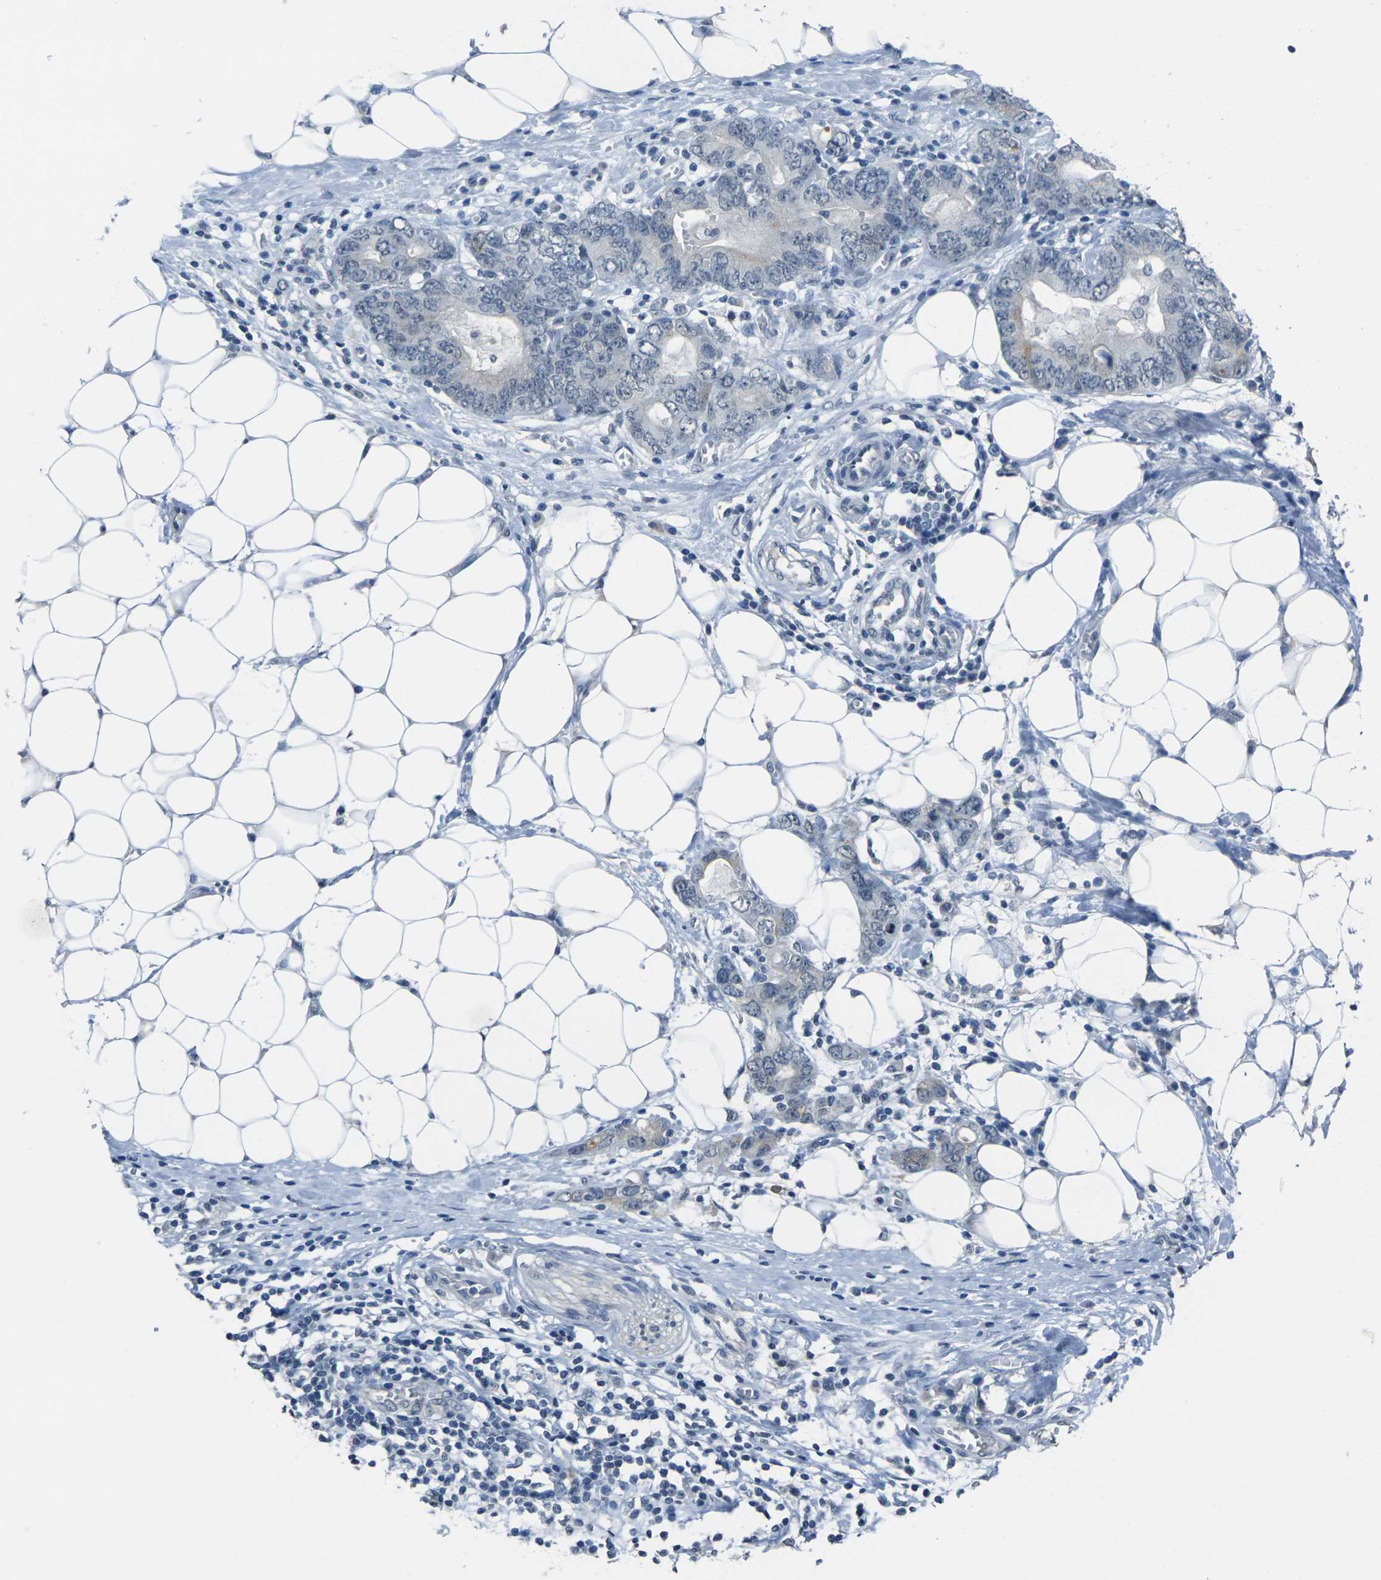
{"staining": {"intensity": "weak", "quantity": "<25%", "location": "cytoplasmic/membranous"}, "tissue": "stomach cancer", "cell_type": "Tumor cells", "image_type": "cancer", "snomed": [{"axis": "morphology", "description": "Adenocarcinoma, NOS"}, {"axis": "topography", "description": "Stomach, lower"}], "caption": "Protein analysis of stomach cancer demonstrates no significant expression in tumor cells.", "gene": "SPTBN2", "patient": {"sex": "female", "age": 93}}